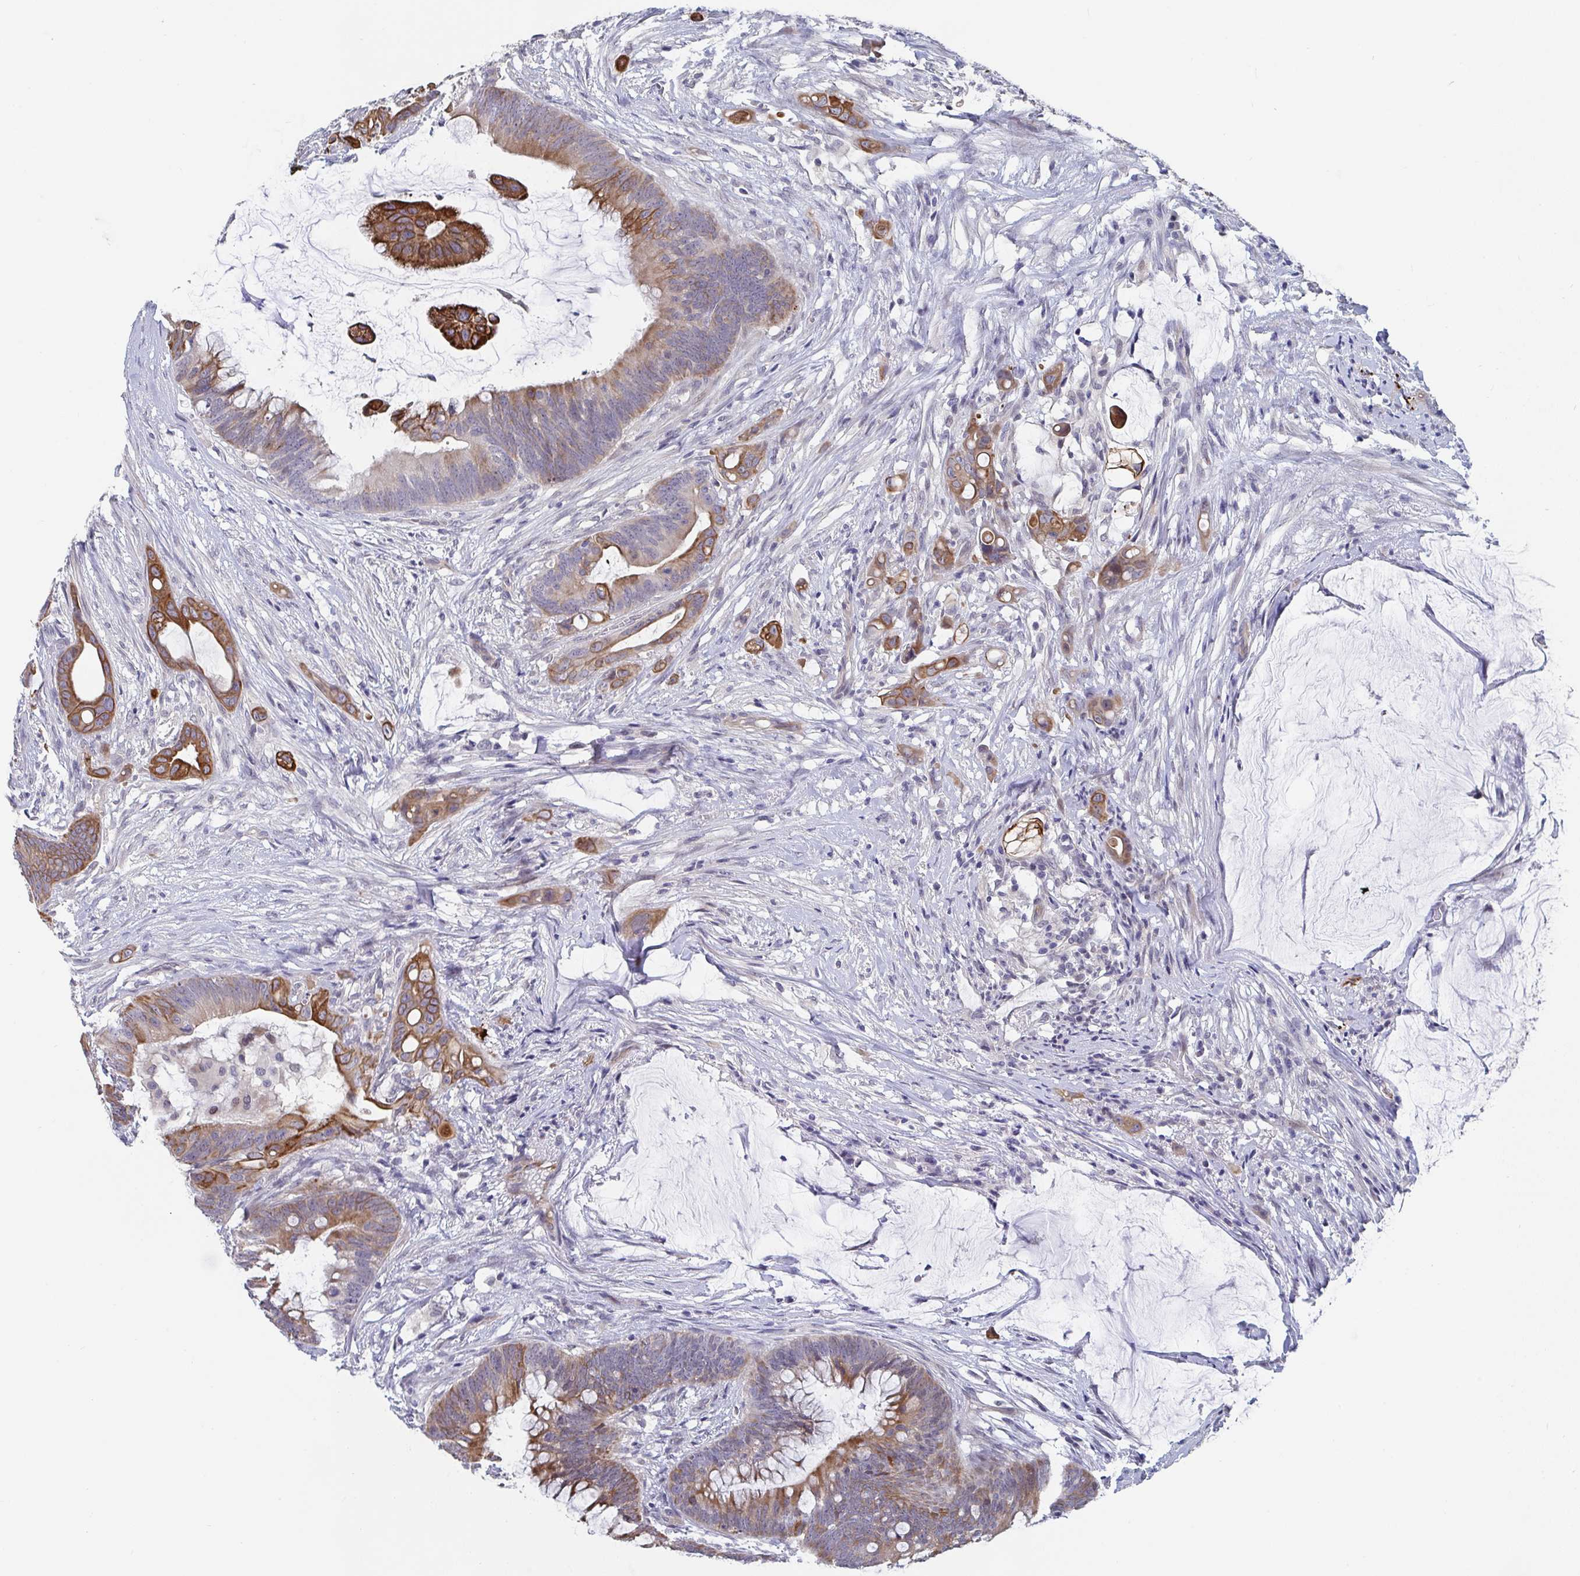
{"staining": {"intensity": "moderate", "quantity": "25%-75%", "location": "cytoplasmic/membranous"}, "tissue": "colorectal cancer", "cell_type": "Tumor cells", "image_type": "cancer", "snomed": [{"axis": "morphology", "description": "Adenocarcinoma, NOS"}, {"axis": "topography", "description": "Colon"}], "caption": "A brown stain shows moderate cytoplasmic/membranous staining of a protein in human colorectal cancer tumor cells.", "gene": "FAM156B", "patient": {"sex": "male", "age": 62}}